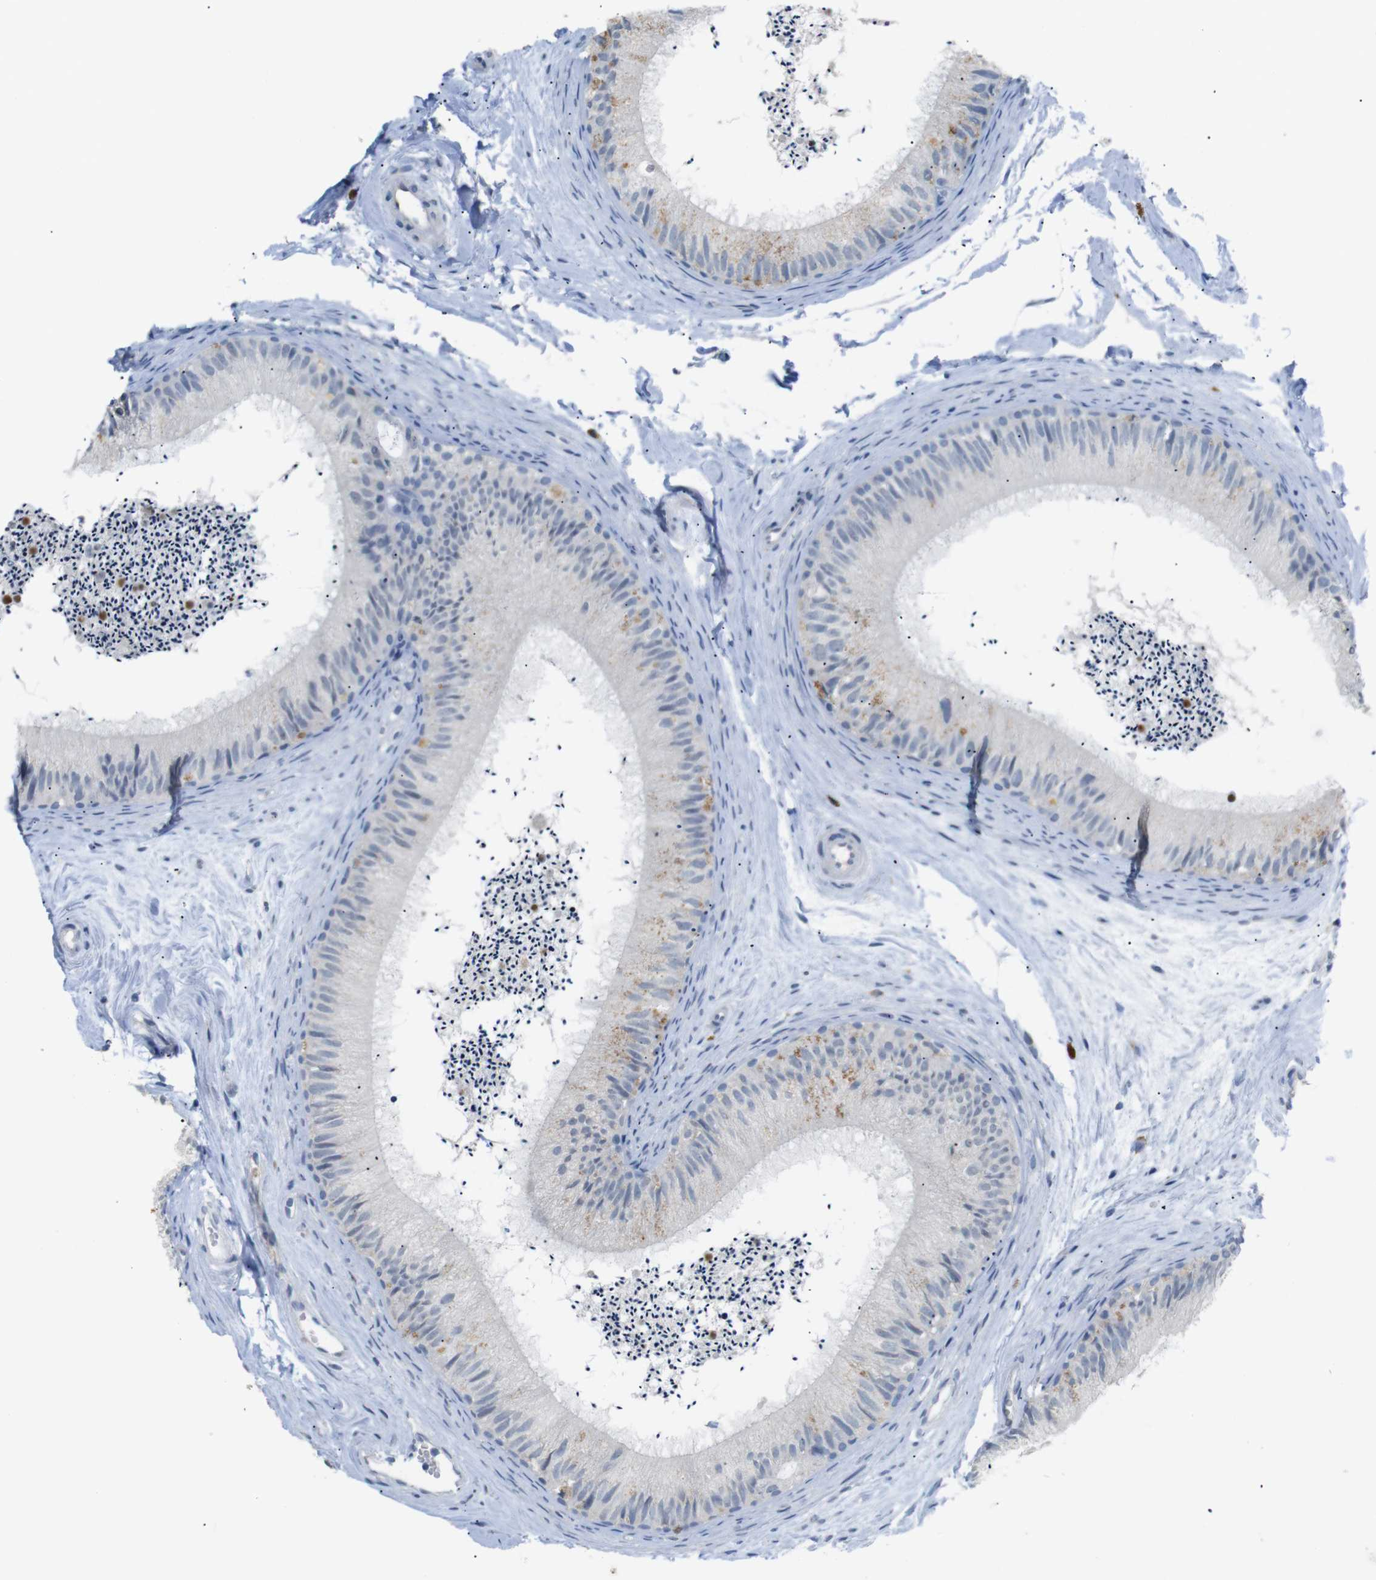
{"staining": {"intensity": "negative", "quantity": "none", "location": "none"}, "tissue": "epididymis", "cell_type": "Glandular cells", "image_type": "normal", "snomed": [{"axis": "morphology", "description": "Normal tissue, NOS"}, {"axis": "topography", "description": "Epididymis"}], "caption": "DAB (3,3'-diaminobenzidine) immunohistochemical staining of unremarkable epididymis shows no significant staining in glandular cells. (Stains: DAB (3,3'-diaminobenzidine) IHC with hematoxylin counter stain, Microscopy: brightfield microscopy at high magnification).", "gene": "CHRM5", "patient": {"sex": "male", "age": 56}}